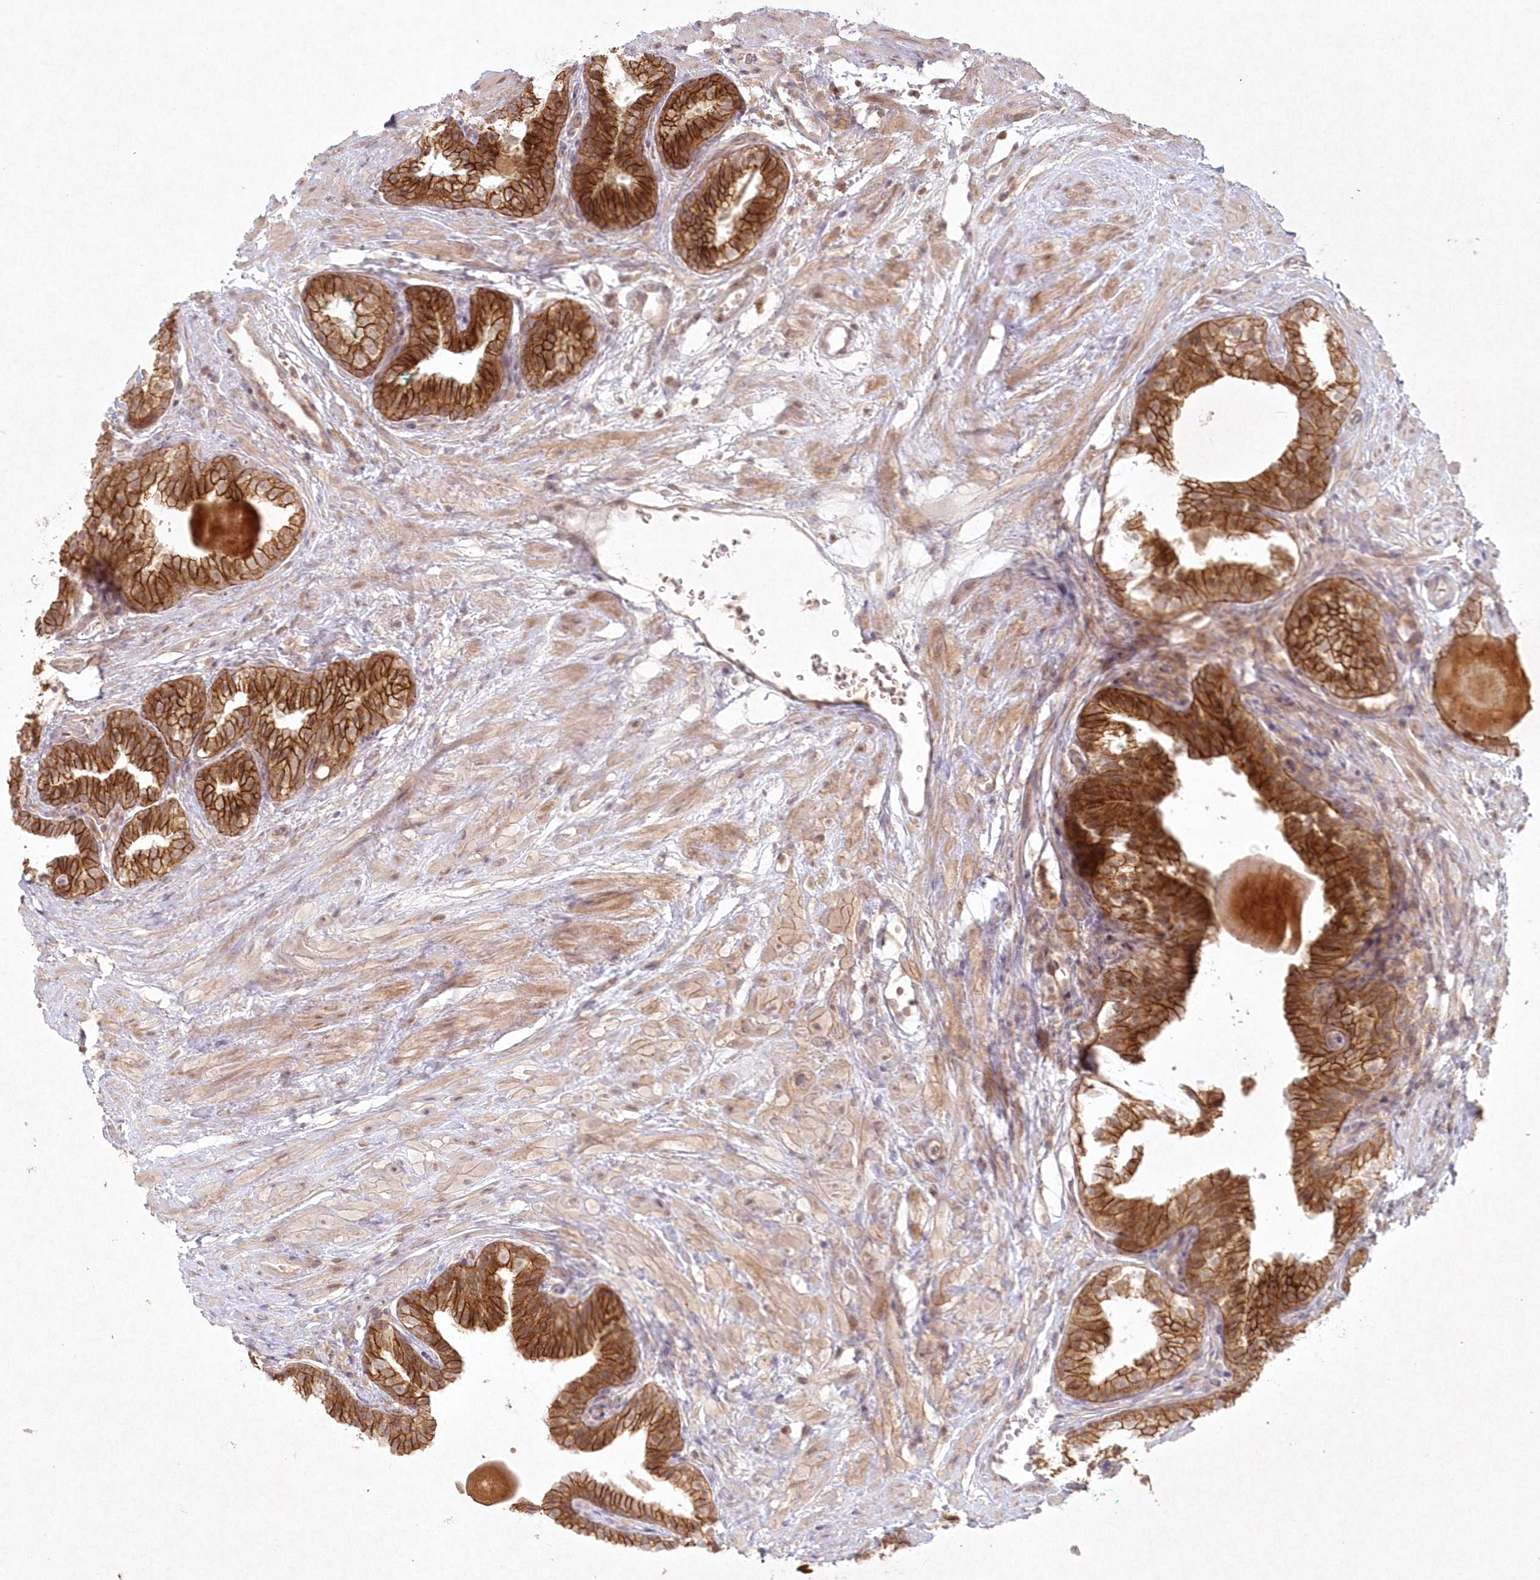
{"staining": {"intensity": "strong", "quantity": ">75%", "location": "cytoplasmic/membranous"}, "tissue": "prostate cancer", "cell_type": "Tumor cells", "image_type": "cancer", "snomed": [{"axis": "morphology", "description": "Adenocarcinoma, High grade"}, {"axis": "topography", "description": "Prostate"}], "caption": "Immunohistochemistry (DAB (3,3'-diaminobenzidine)) staining of human prostate cancer (adenocarcinoma (high-grade)) shows strong cytoplasmic/membranous protein staining in about >75% of tumor cells.", "gene": "TOGARAM2", "patient": {"sex": "male", "age": 56}}